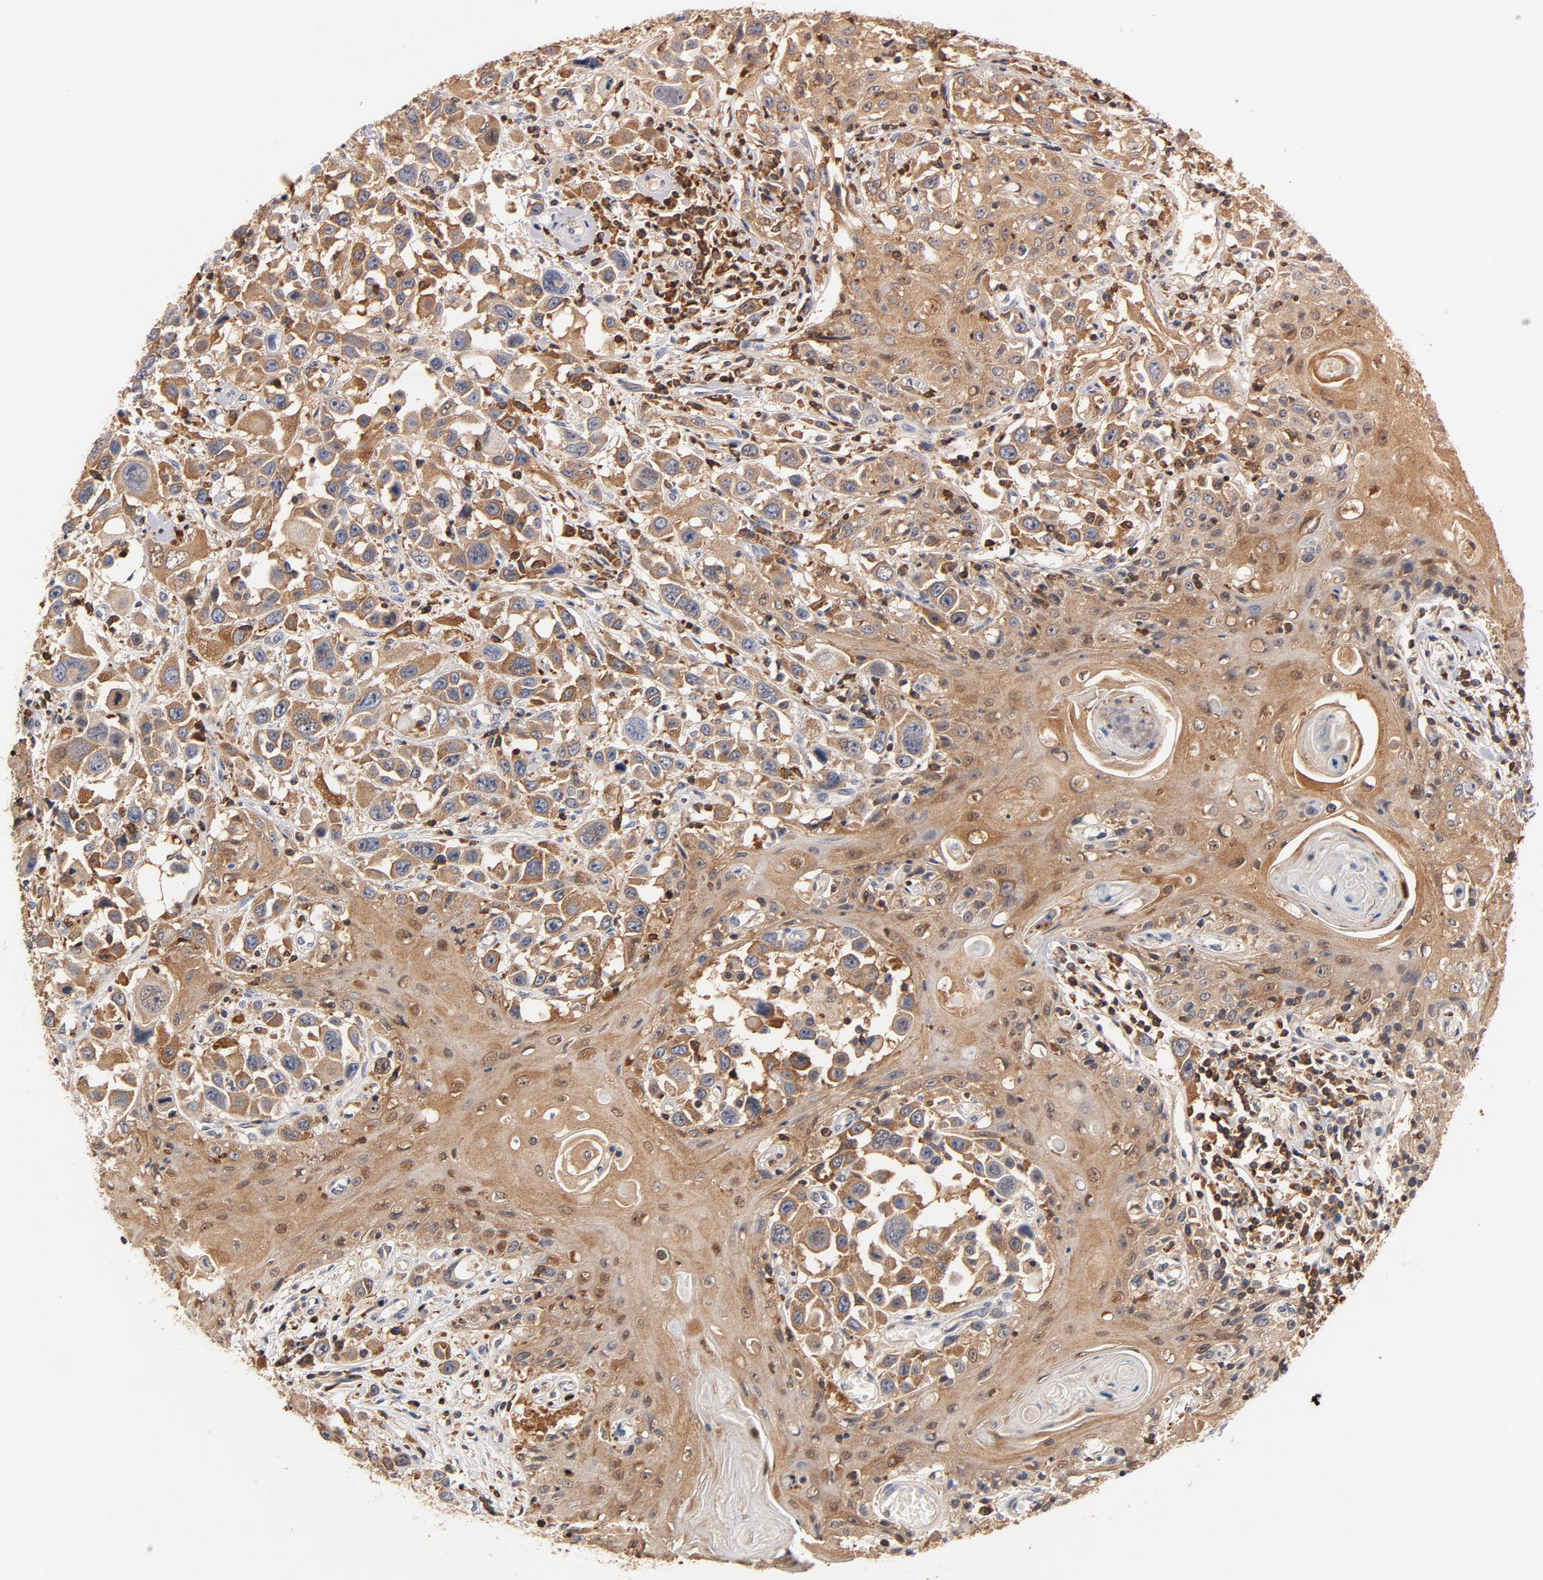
{"staining": {"intensity": "moderate", "quantity": ">75%", "location": "cytoplasmic/membranous,nuclear"}, "tissue": "head and neck cancer", "cell_type": "Tumor cells", "image_type": "cancer", "snomed": [{"axis": "morphology", "description": "Squamous cell carcinoma, NOS"}, {"axis": "topography", "description": "Oral tissue"}, {"axis": "topography", "description": "Head-Neck"}], "caption": "Protein expression analysis of head and neck cancer (squamous cell carcinoma) shows moderate cytoplasmic/membranous and nuclear staining in about >75% of tumor cells.", "gene": "EZR", "patient": {"sex": "female", "age": 76}}